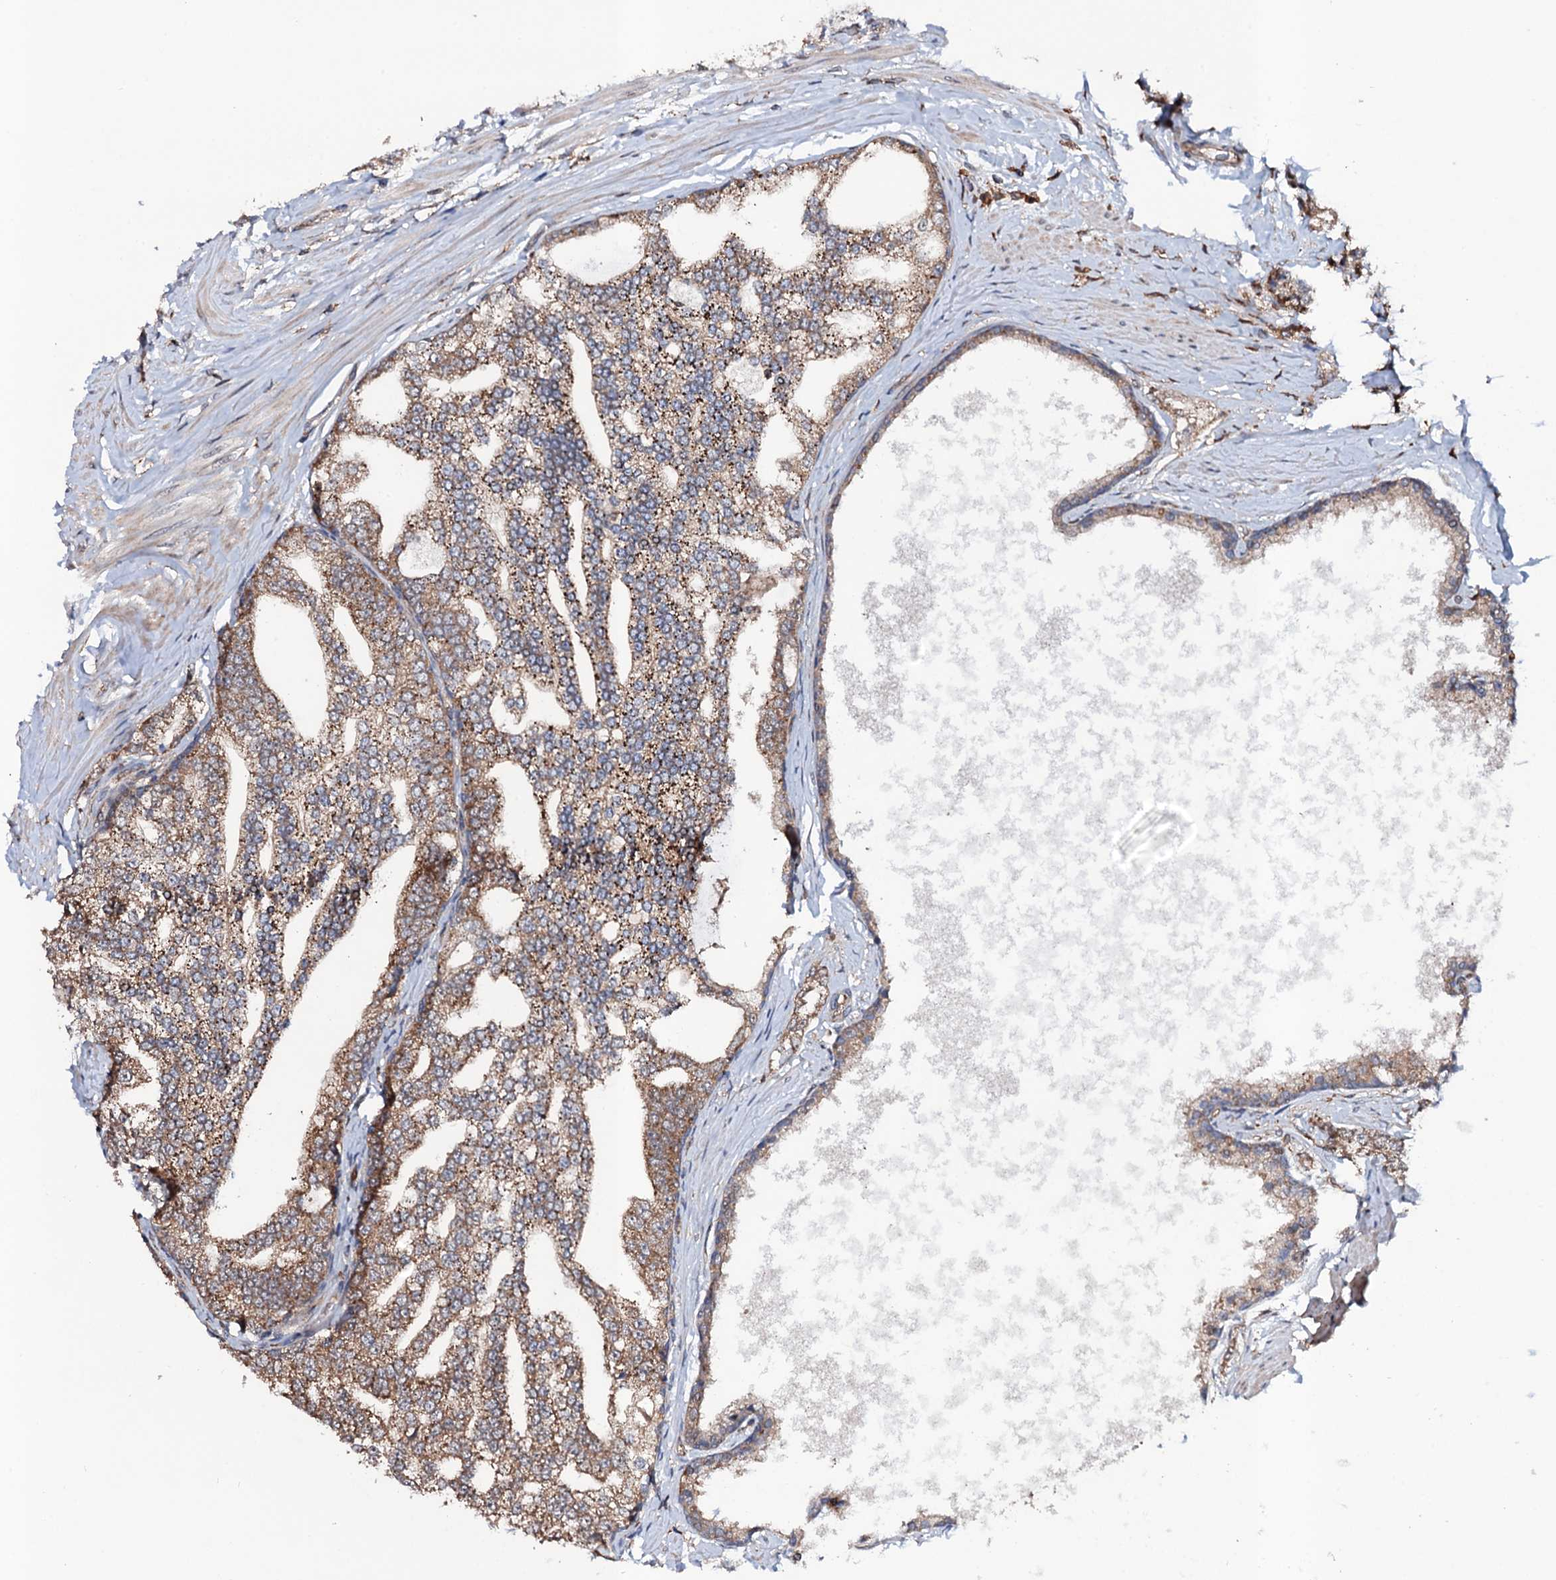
{"staining": {"intensity": "moderate", "quantity": ">75%", "location": "cytoplasmic/membranous"}, "tissue": "prostate cancer", "cell_type": "Tumor cells", "image_type": "cancer", "snomed": [{"axis": "morphology", "description": "Adenocarcinoma, High grade"}, {"axis": "topography", "description": "Prostate"}], "caption": "High-magnification brightfield microscopy of prostate cancer (high-grade adenocarcinoma) stained with DAB (3,3'-diaminobenzidine) (brown) and counterstained with hematoxylin (blue). tumor cells exhibit moderate cytoplasmic/membranous positivity is appreciated in about>75% of cells.", "gene": "COG6", "patient": {"sex": "male", "age": 64}}